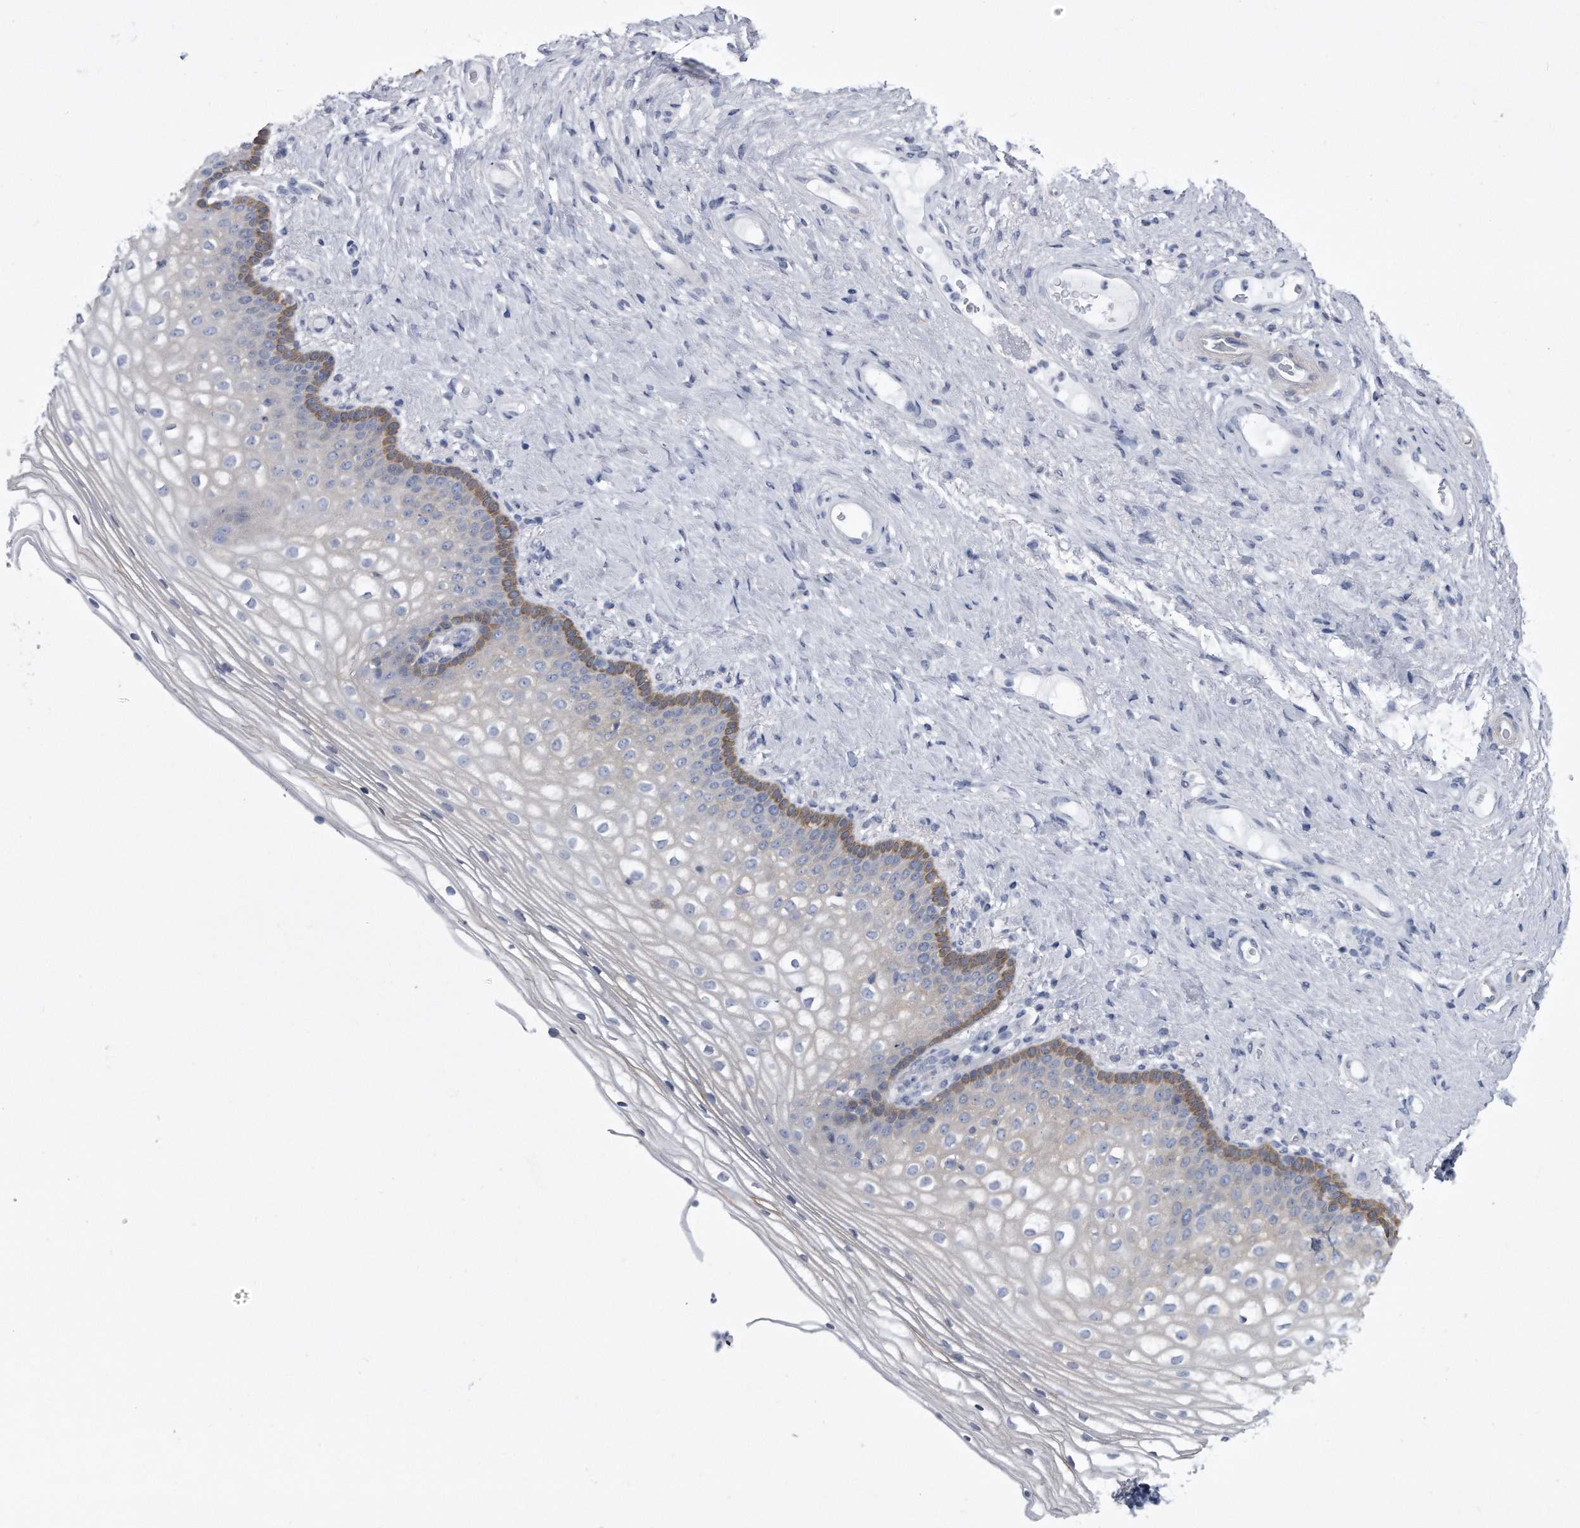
{"staining": {"intensity": "moderate", "quantity": "<25%", "location": "cytoplasmic/membranous"}, "tissue": "vagina", "cell_type": "Squamous epithelial cells", "image_type": "normal", "snomed": [{"axis": "morphology", "description": "Normal tissue, NOS"}, {"axis": "topography", "description": "Vagina"}], "caption": "Brown immunohistochemical staining in normal vagina demonstrates moderate cytoplasmic/membranous expression in approximately <25% of squamous epithelial cells.", "gene": "PYGB", "patient": {"sex": "female", "age": 60}}